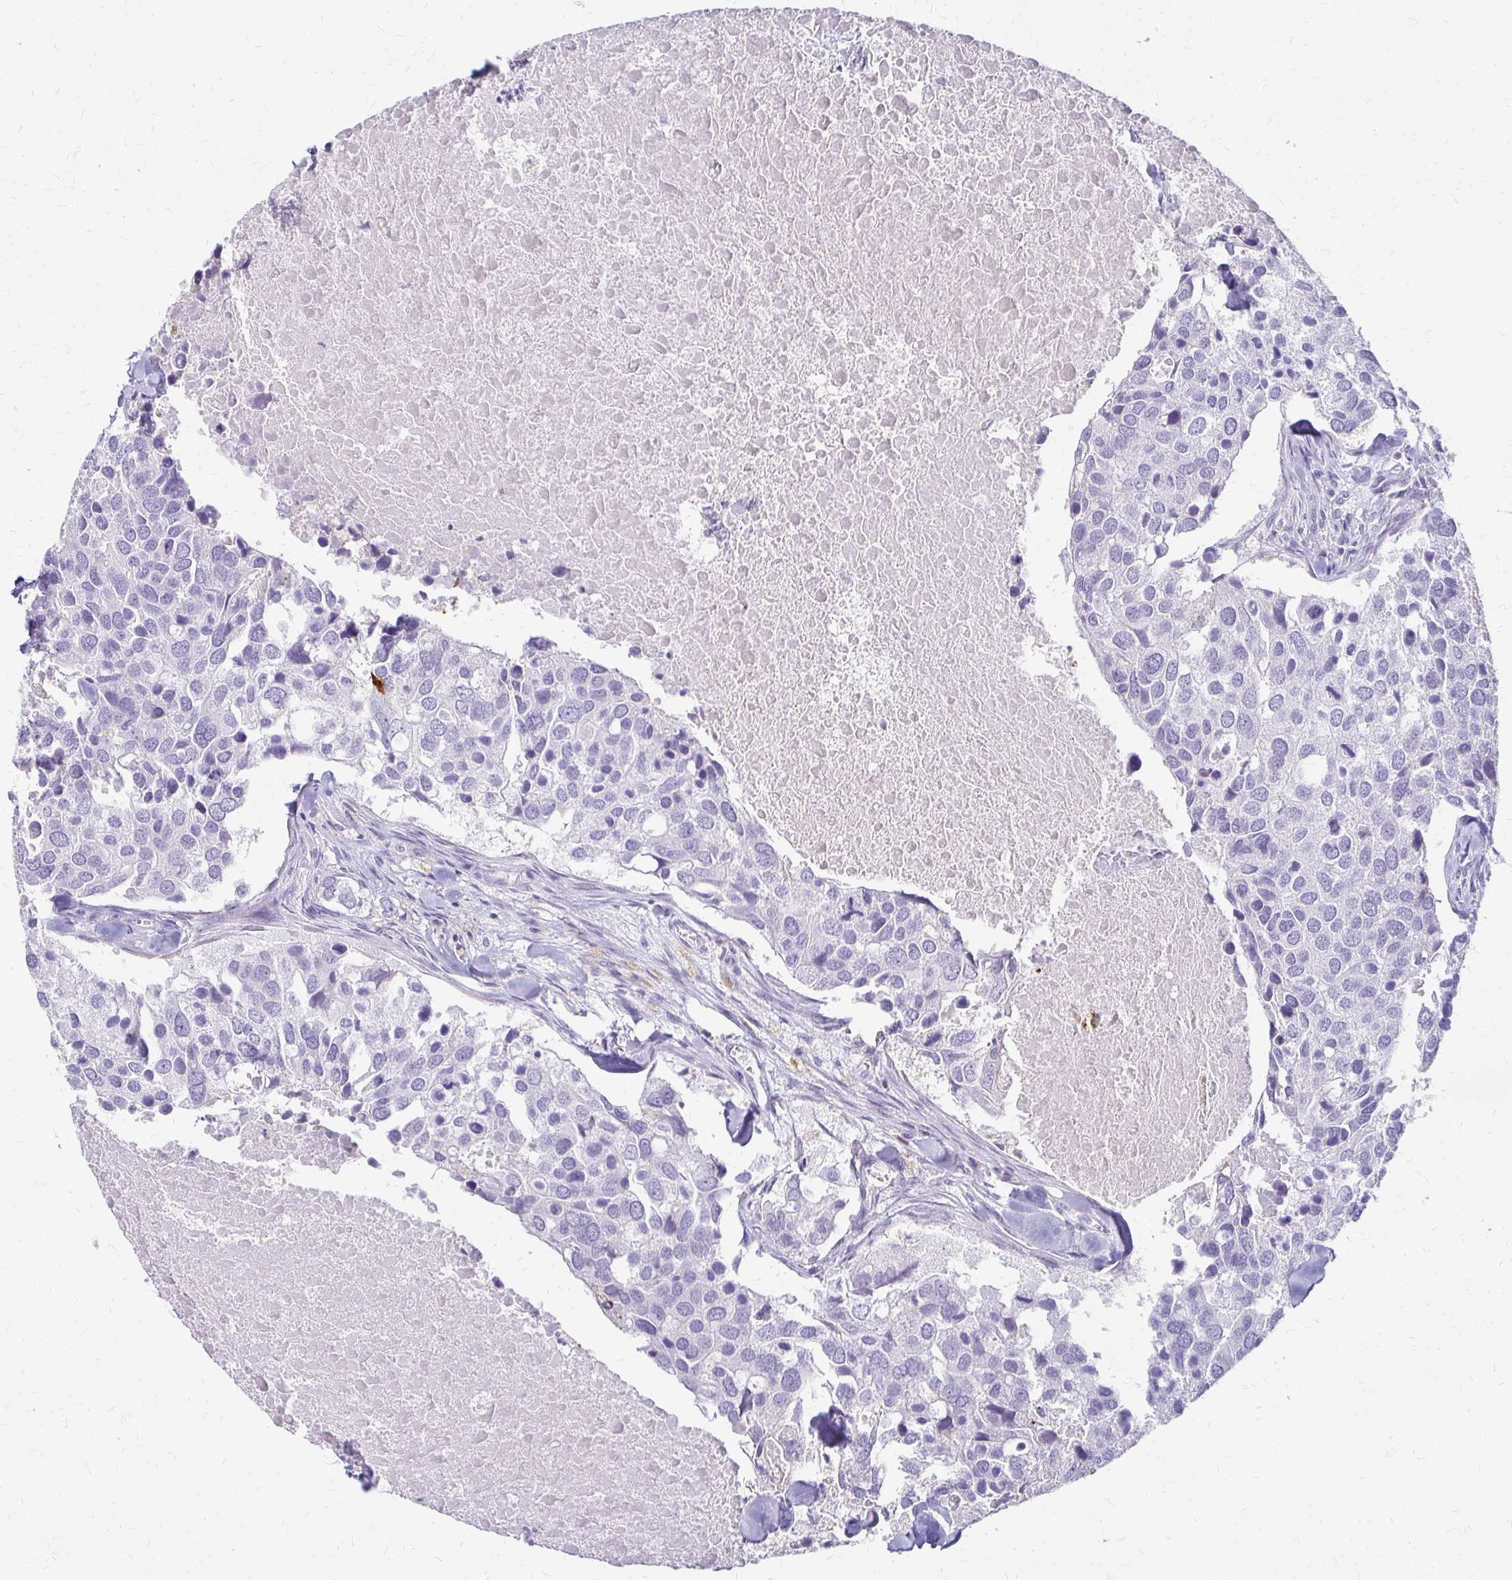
{"staining": {"intensity": "negative", "quantity": "none", "location": "none"}, "tissue": "breast cancer", "cell_type": "Tumor cells", "image_type": "cancer", "snomed": [{"axis": "morphology", "description": "Duct carcinoma"}, {"axis": "topography", "description": "Breast"}], "caption": "A high-resolution image shows IHC staining of breast cancer, which displays no significant expression in tumor cells. (DAB (3,3'-diaminobenzidine) IHC with hematoxylin counter stain).", "gene": "IVL", "patient": {"sex": "female", "age": 83}}